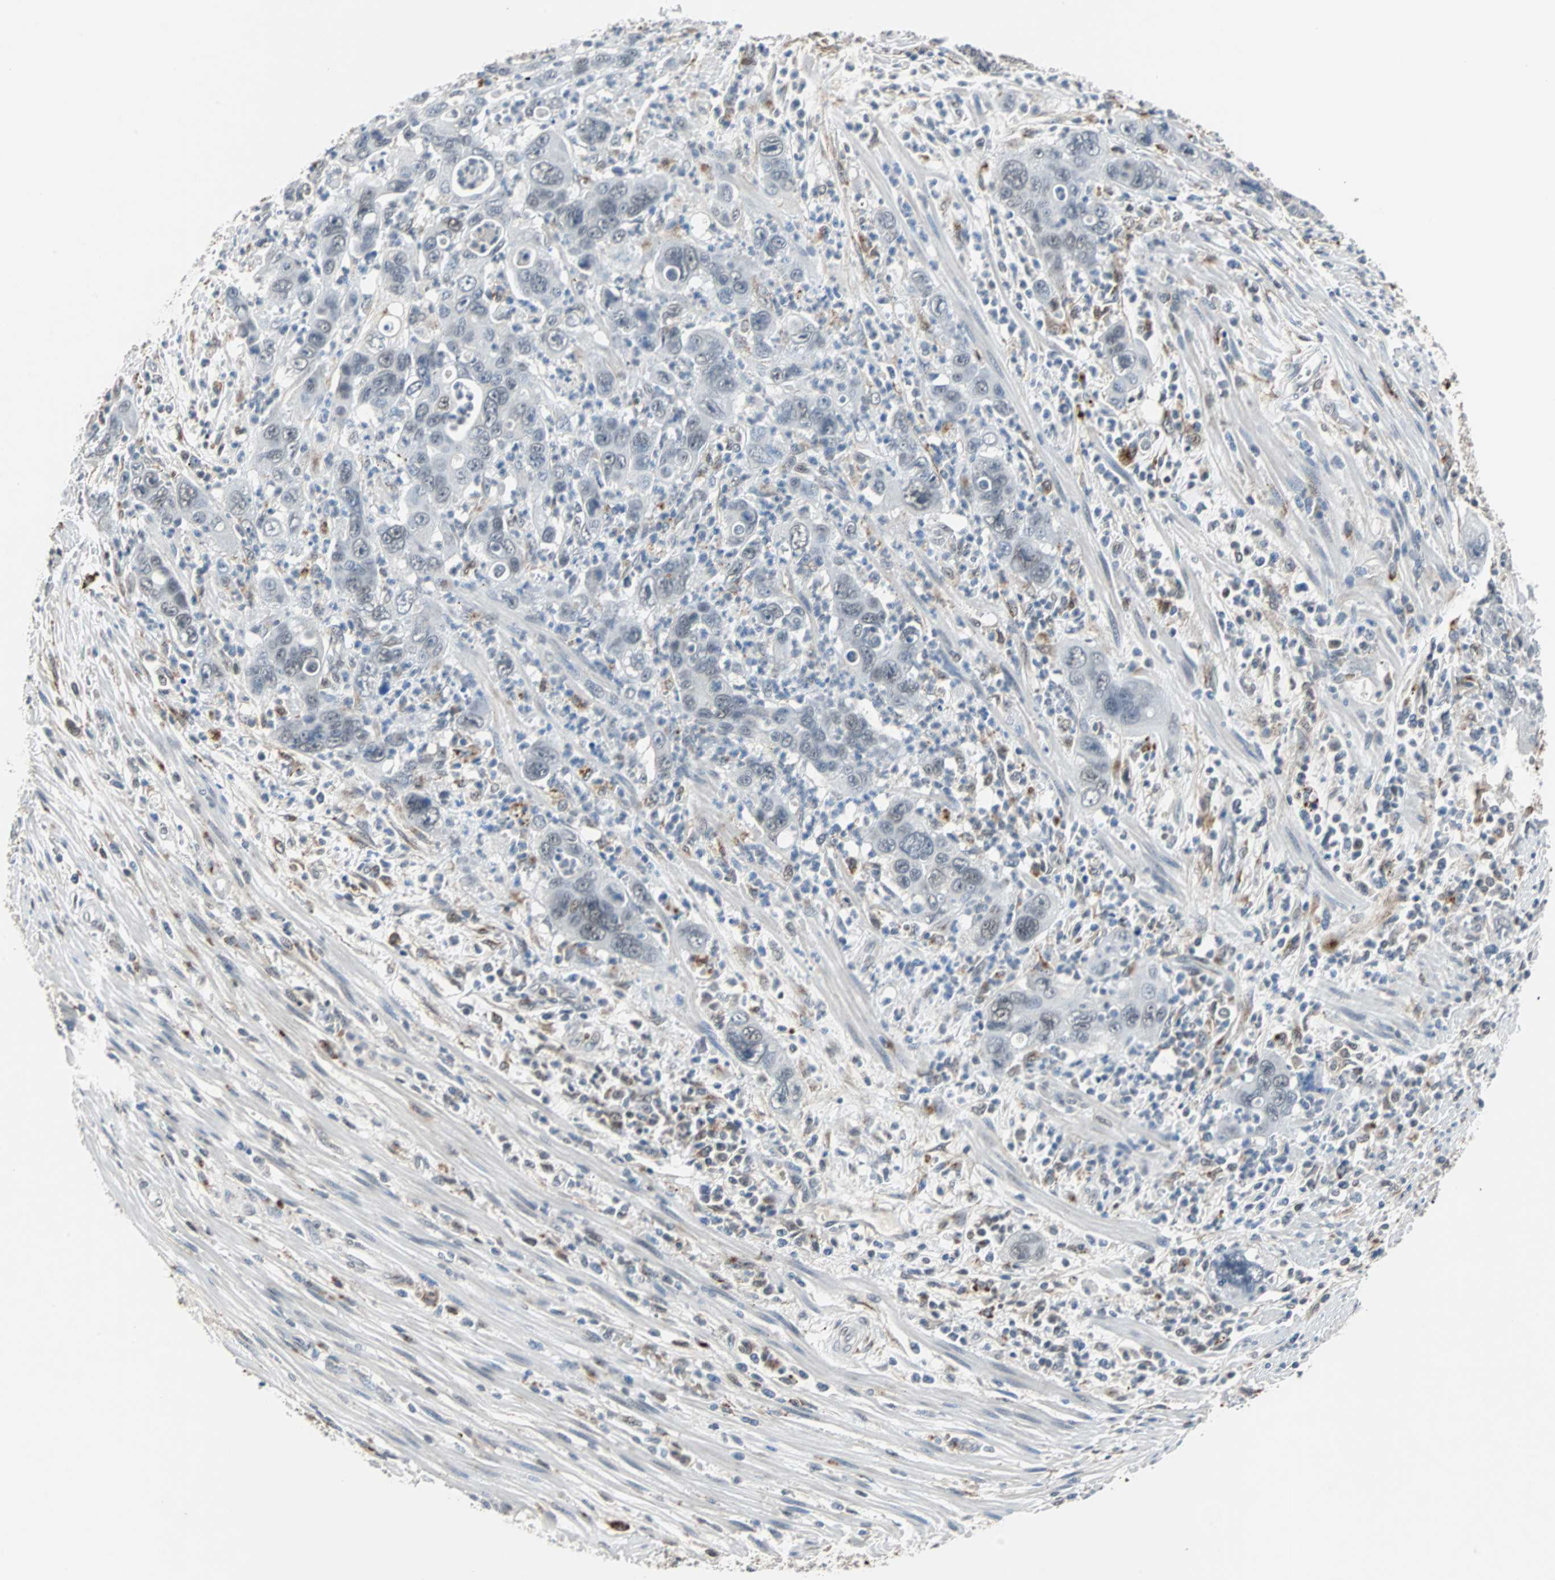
{"staining": {"intensity": "negative", "quantity": "none", "location": "none"}, "tissue": "pancreatic cancer", "cell_type": "Tumor cells", "image_type": "cancer", "snomed": [{"axis": "morphology", "description": "Adenocarcinoma, NOS"}, {"axis": "topography", "description": "Pancreas"}], "caption": "IHC histopathology image of neoplastic tissue: pancreatic cancer stained with DAB shows no significant protein staining in tumor cells.", "gene": "HLX", "patient": {"sex": "female", "age": 71}}